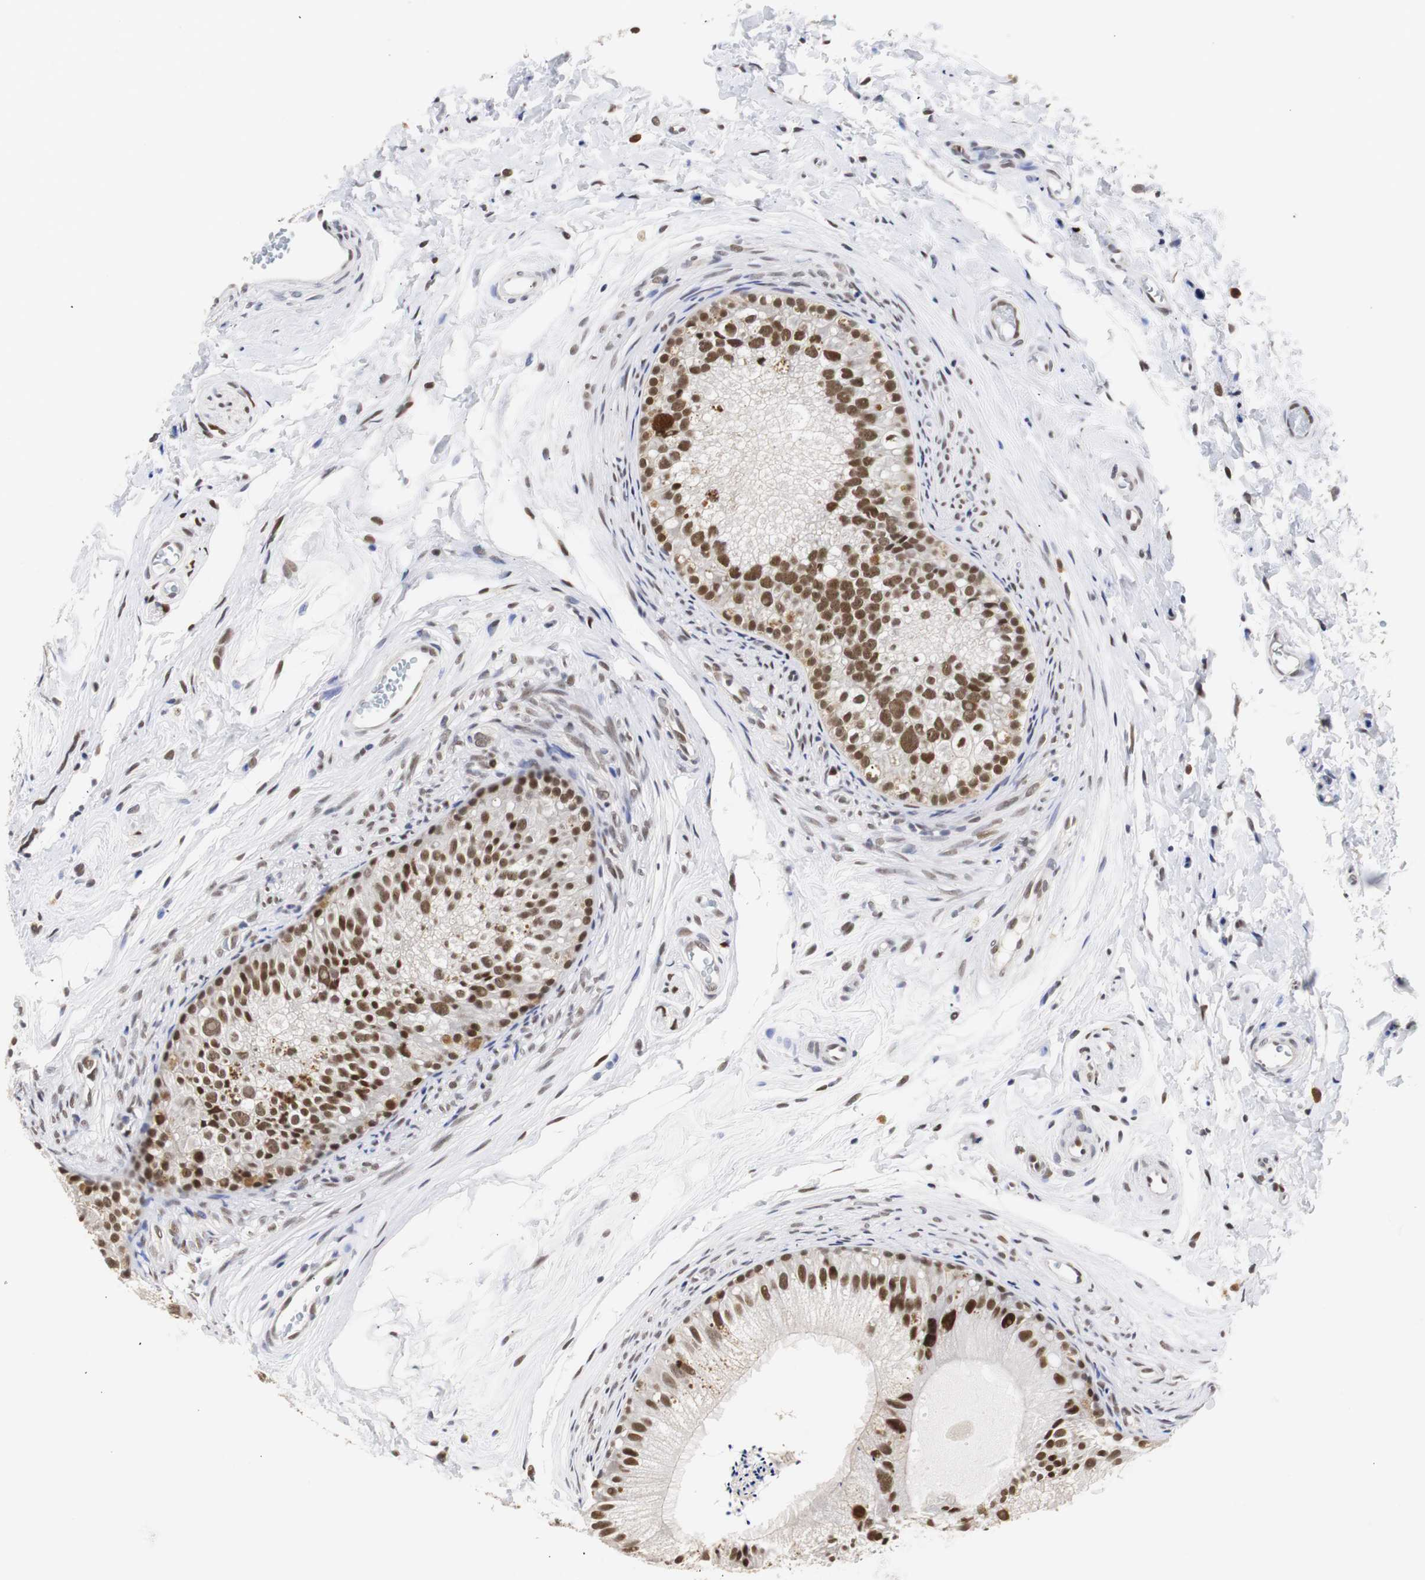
{"staining": {"intensity": "strong", "quantity": ">75%", "location": "nuclear"}, "tissue": "epididymis", "cell_type": "Glandular cells", "image_type": "normal", "snomed": [{"axis": "morphology", "description": "Normal tissue, NOS"}, {"axis": "topography", "description": "Epididymis"}], "caption": "This is a micrograph of IHC staining of normal epididymis, which shows strong positivity in the nuclear of glandular cells.", "gene": "ZFC3H1", "patient": {"sex": "male", "age": 56}}